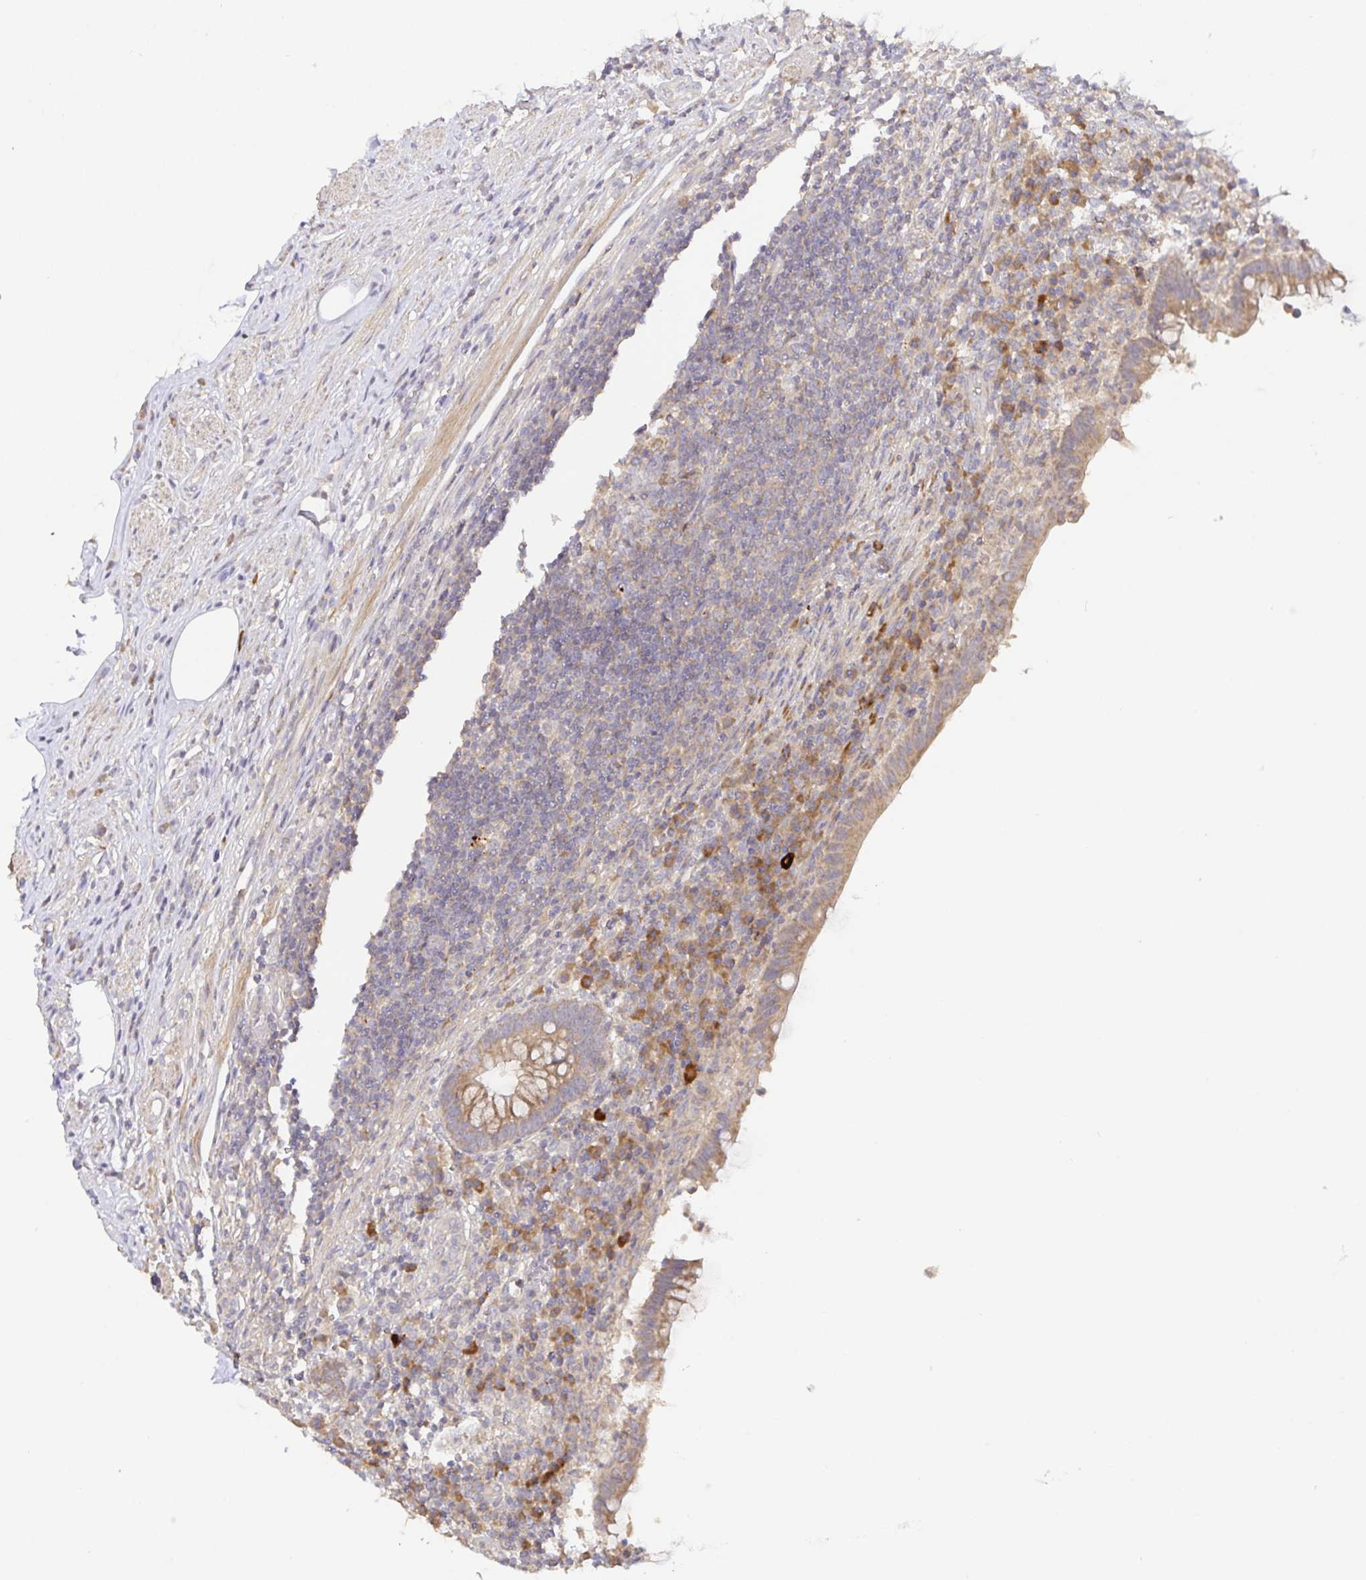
{"staining": {"intensity": "moderate", "quantity": ">75%", "location": "cytoplasmic/membranous"}, "tissue": "appendix", "cell_type": "Glandular cells", "image_type": "normal", "snomed": [{"axis": "morphology", "description": "Normal tissue, NOS"}, {"axis": "topography", "description": "Appendix"}], "caption": "This is a histology image of immunohistochemistry staining of unremarkable appendix, which shows moderate staining in the cytoplasmic/membranous of glandular cells.", "gene": "ZDHHC11B", "patient": {"sex": "female", "age": 56}}